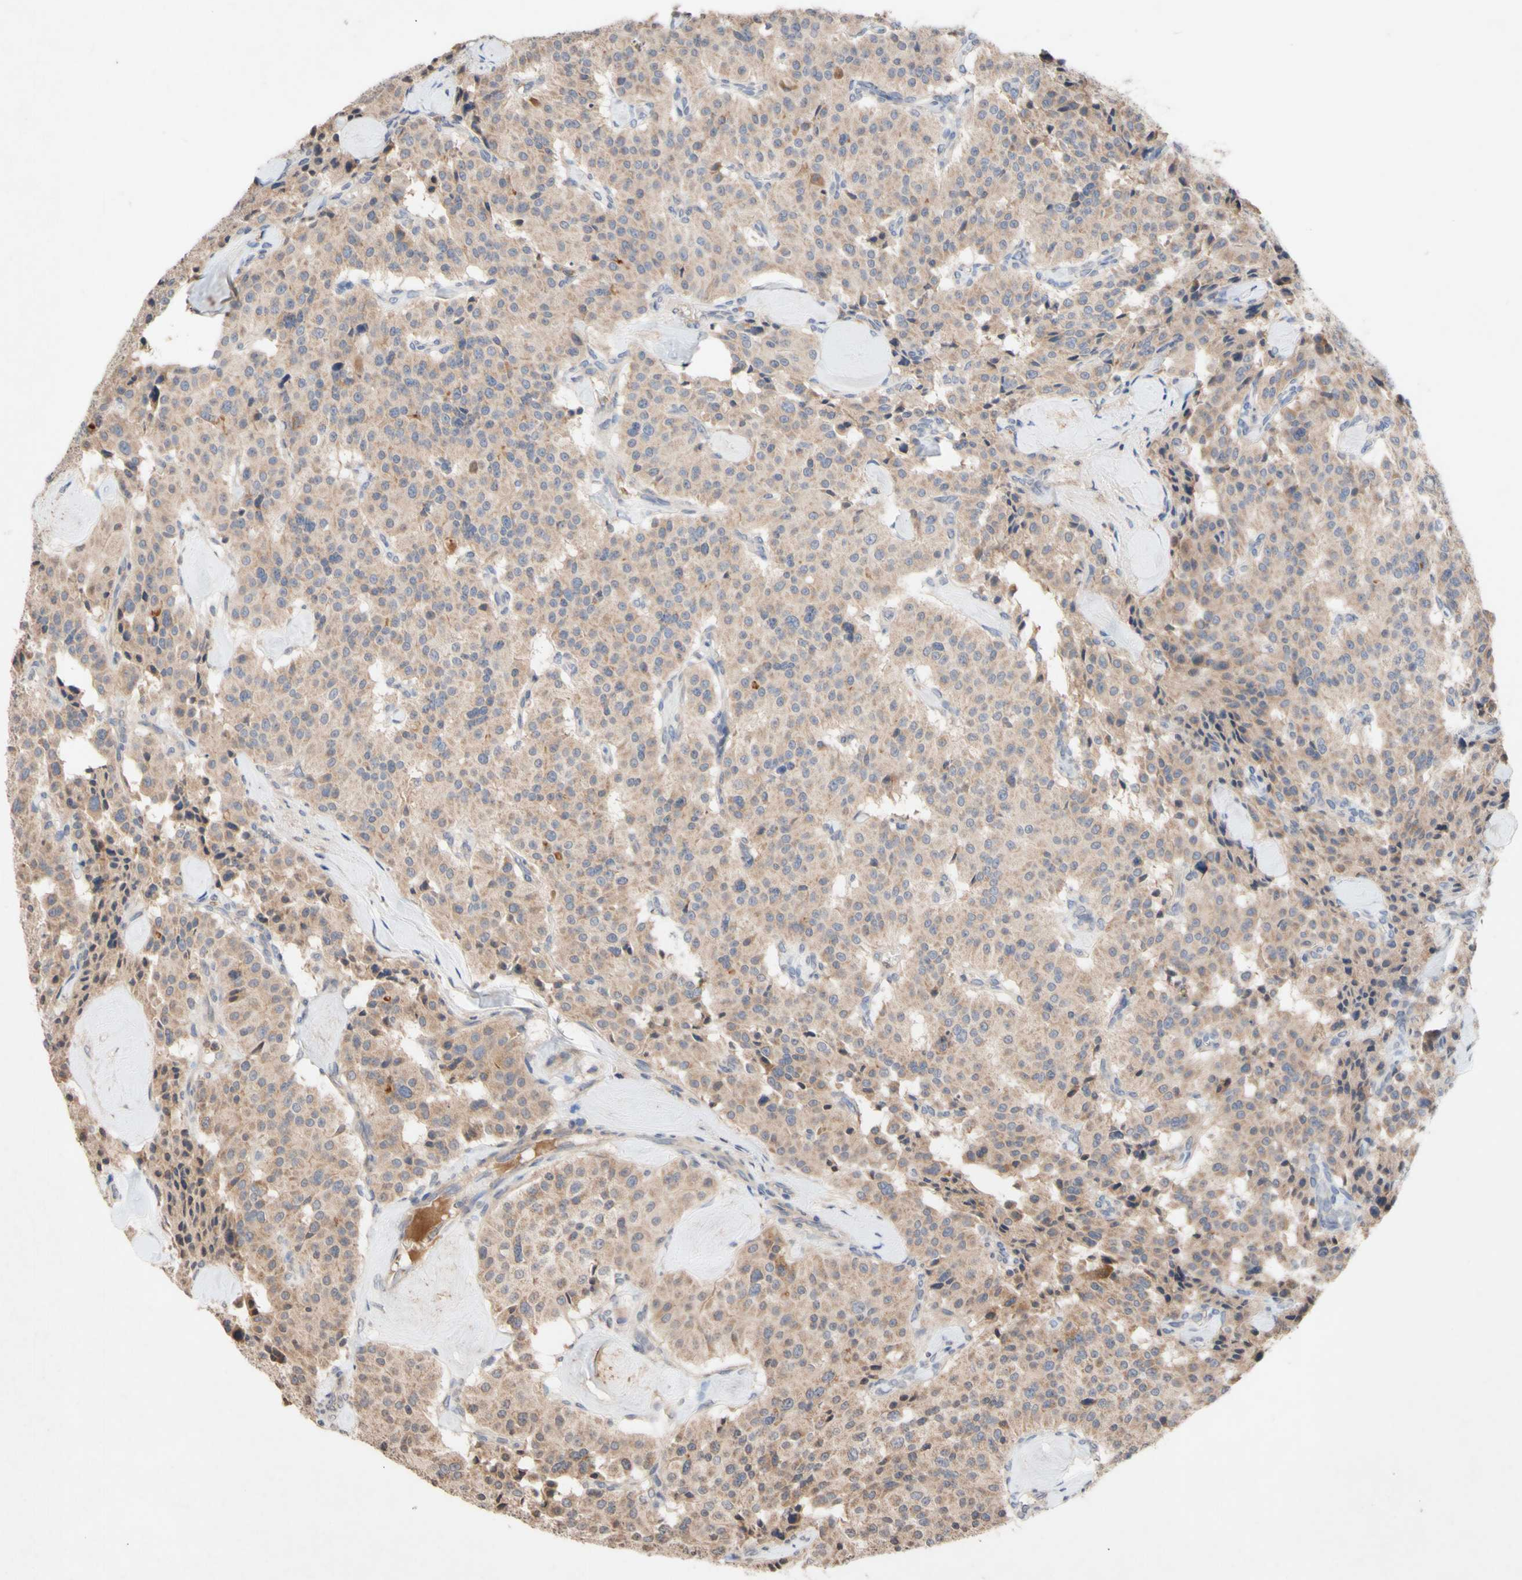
{"staining": {"intensity": "moderate", "quantity": ">75%", "location": "cytoplasmic/membranous"}, "tissue": "carcinoid", "cell_type": "Tumor cells", "image_type": "cancer", "snomed": [{"axis": "morphology", "description": "Carcinoid, malignant, NOS"}, {"axis": "topography", "description": "Lung"}], "caption": "Protein staining of malignant carcinoid tissue displays moderate cytoplasmic/membranous staining in approximately >75% of tumor cells. The protein of interest is stained brown, and the nuclei are stained in blue (DAB IHC with brightfield microscopy, high magnification).", "gene": "NECTIN3", "patient": {"sex": "male", "age": 30}}